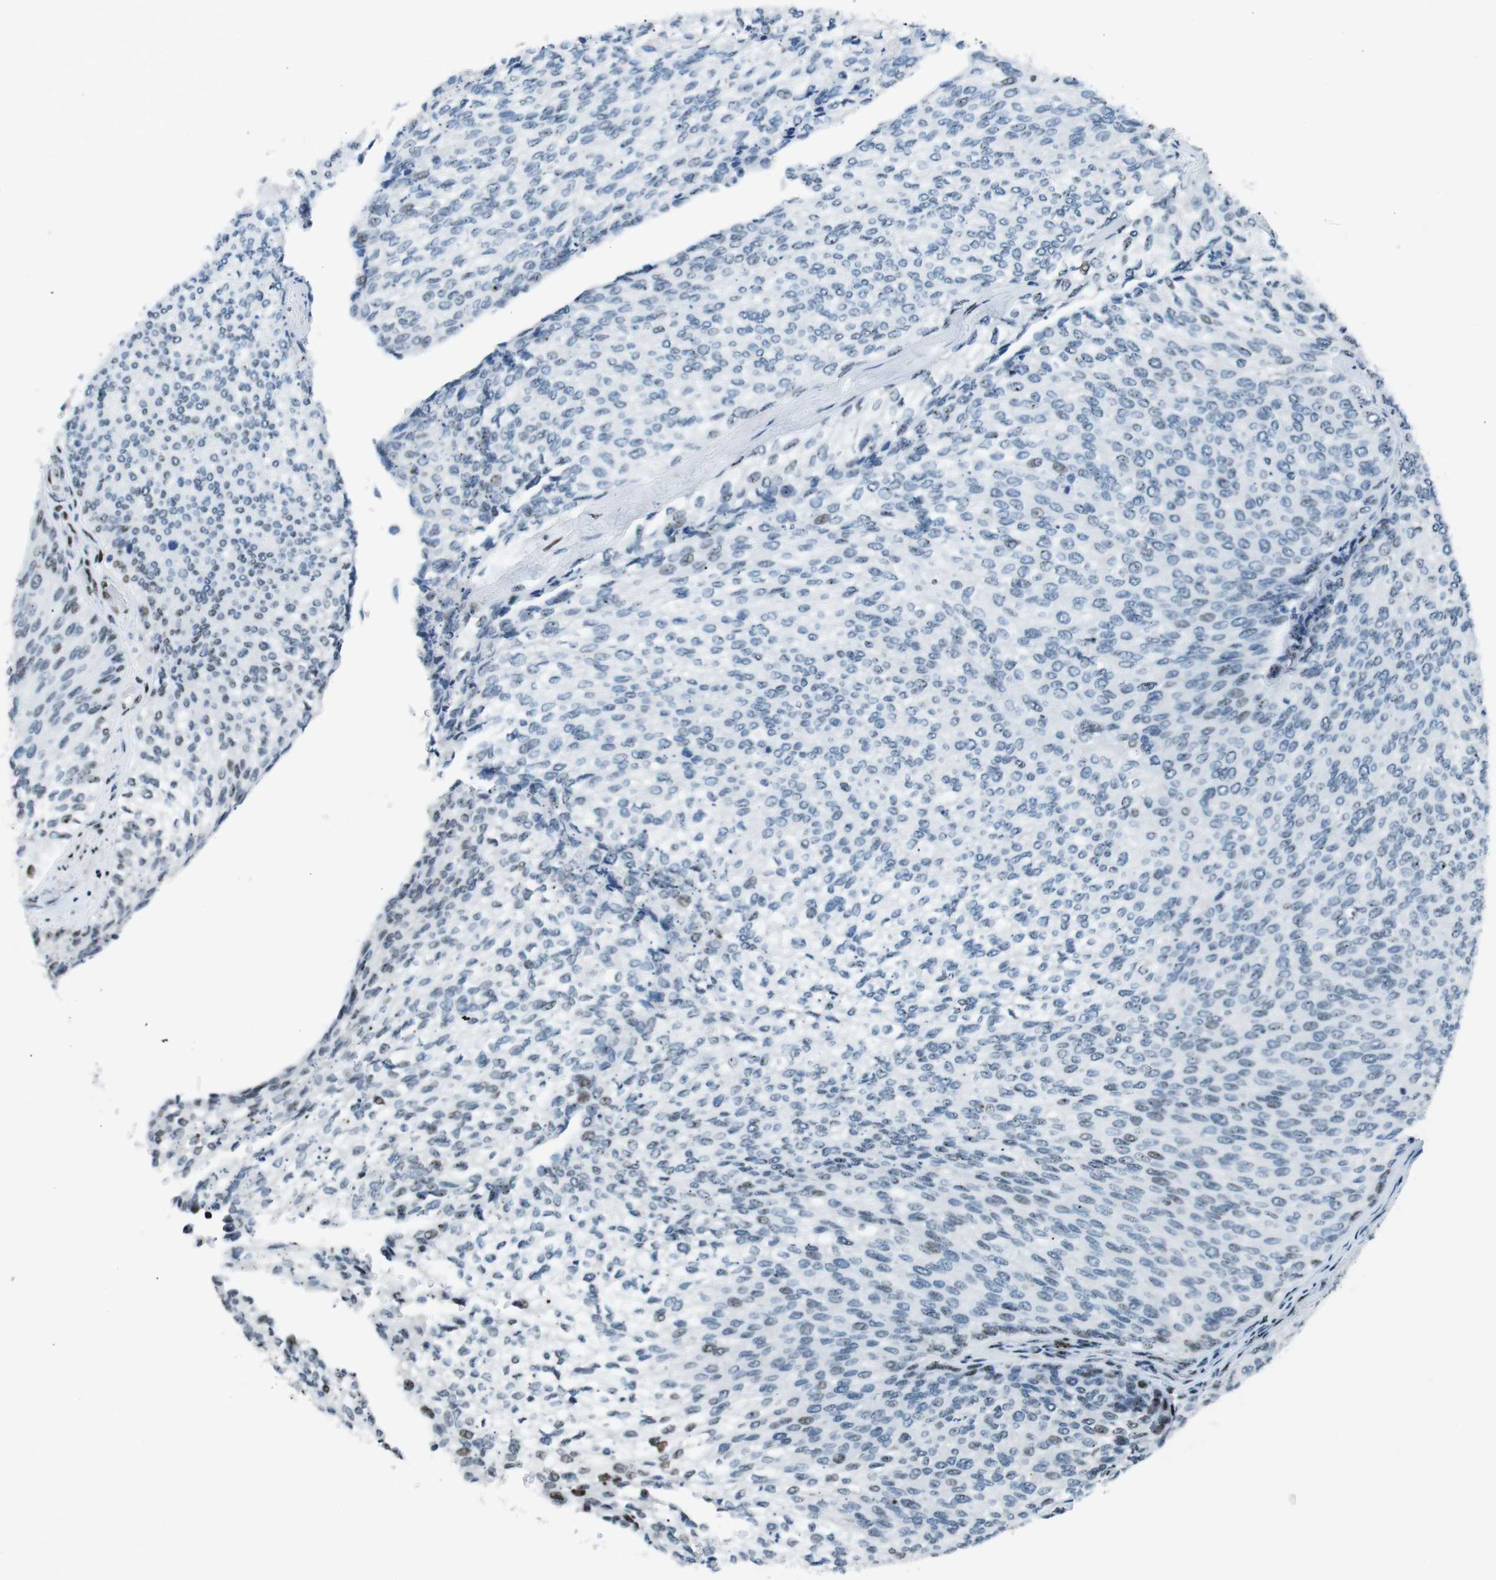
{"staining": {"intensity": "weak", "quantity": "<25%", "location": "nuclear"}, "tissue": "urothelial cancer", "cell_type": "Tumor cells", "image_type": "cancer", "snomed": [{"axis": "morphology", "description": "Urothelial carcinoma, Low grade"}, {"axis": "topography", "description": "Urinary bladder"}], "caption": "Immunohistochemistry (IHC) micrograph of neoplastic tissue: human low-grade urothelial carcinoma stained with DAB (3,3'-diaminobenzidine) shows no significant protein expression in tumor cells. (DAB immunohistochemistry (IHC), high magnification).", "gene": "PML", "patient": {"sex": "female", "age": 79}}